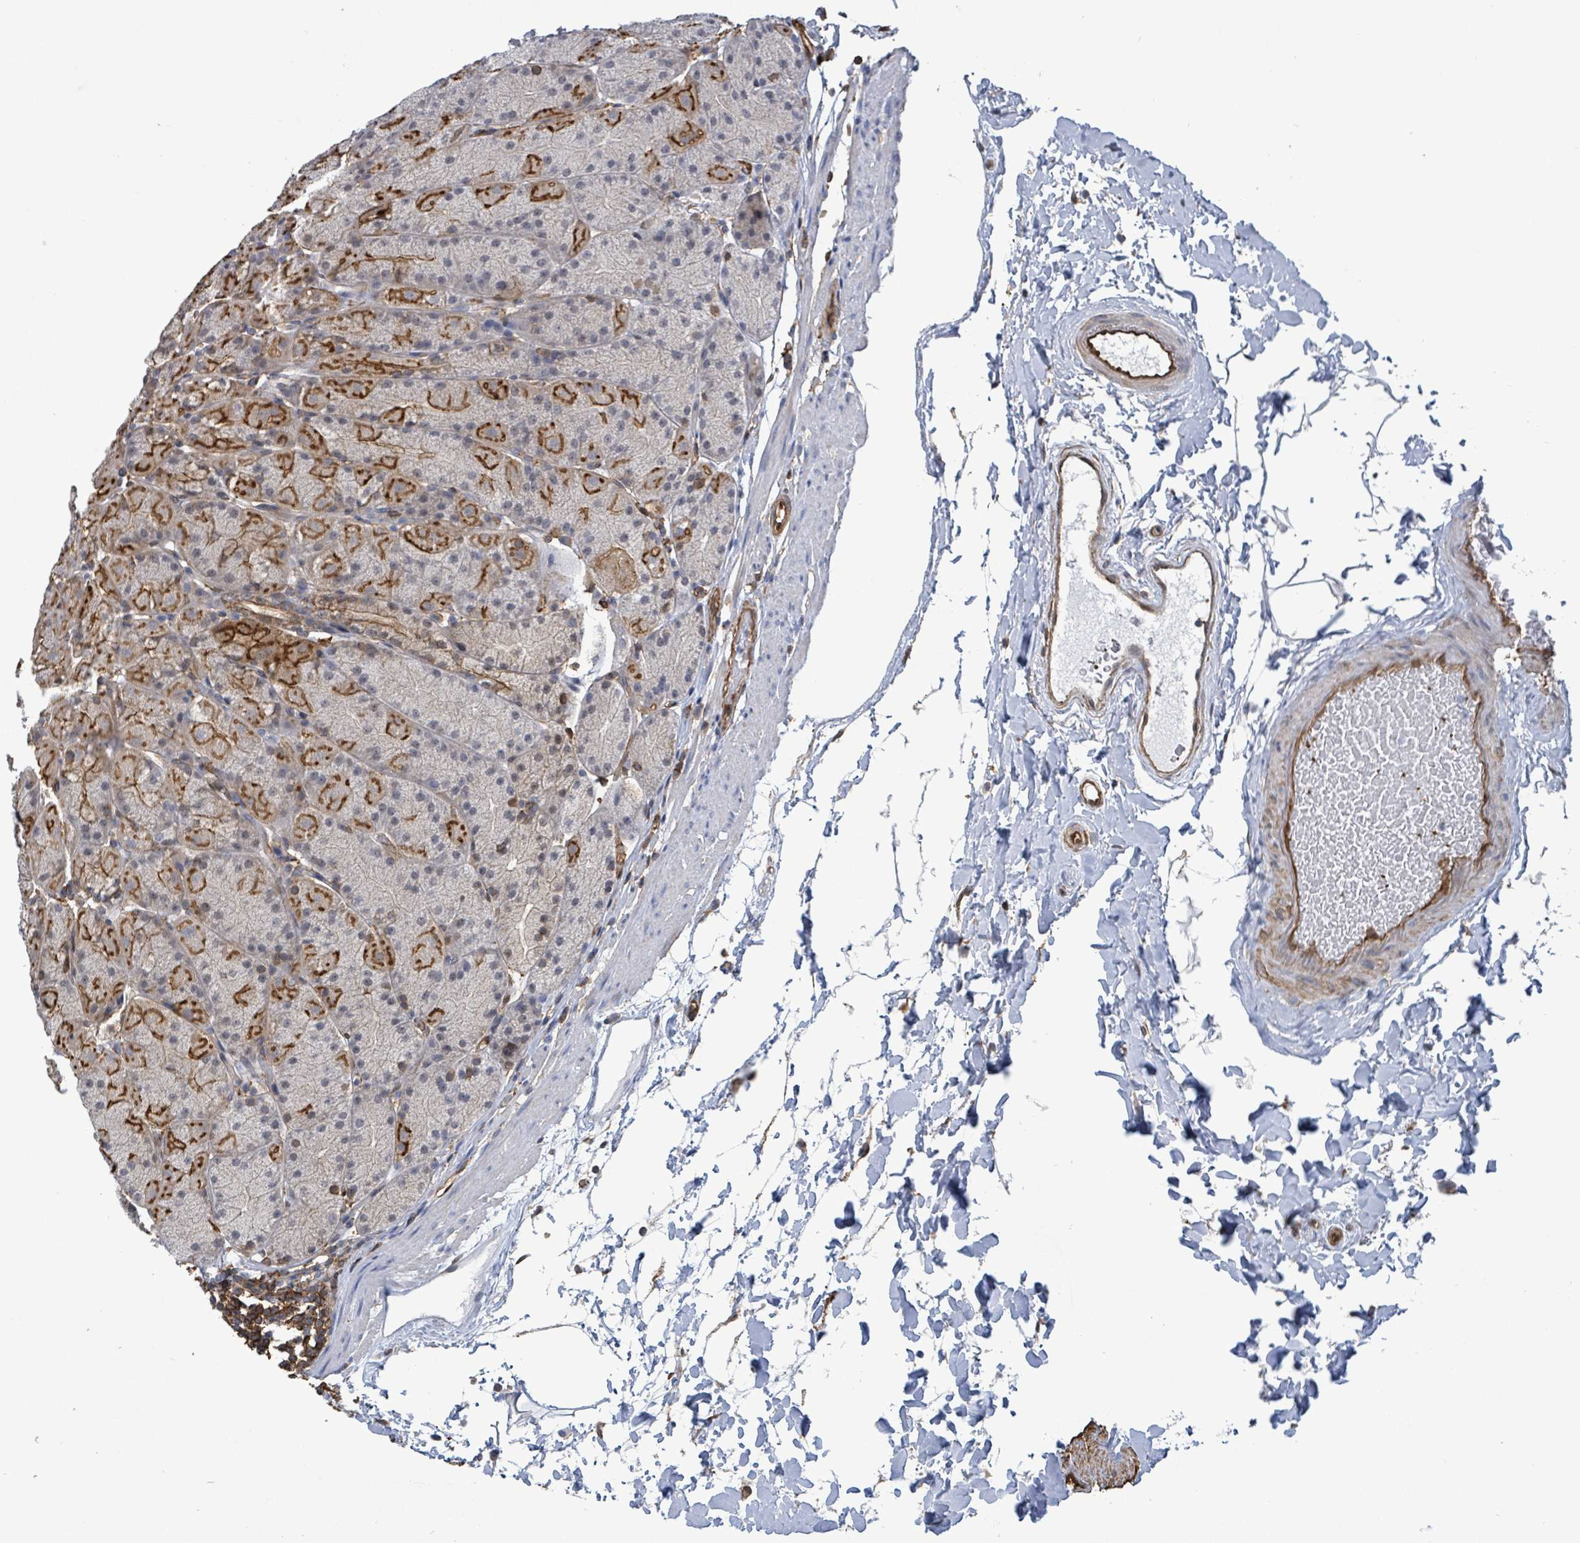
{"staining": {"intensity": "strong", "quantity": "25%-75%", "location": "cytoplasmic/membranous"}, "tissue": "stomach", "cell_type": "Glandular cells", "image_type": "normal", "snomed": [{"axis": "morphology", "description": "Normal tissue, NOS"}, {"axis": "topography", "description": "Stomach, upper"}, {"axis": "topography", "description": "Stomach, lower"}], "caption": "Strong cytoplasmic/membranous expression for a protein is present in about 25%-75% of glandular cells of normal stomach using IHC.", "gene": "PRKRIP1", "patient": {"sex": "male", "age": 67}}